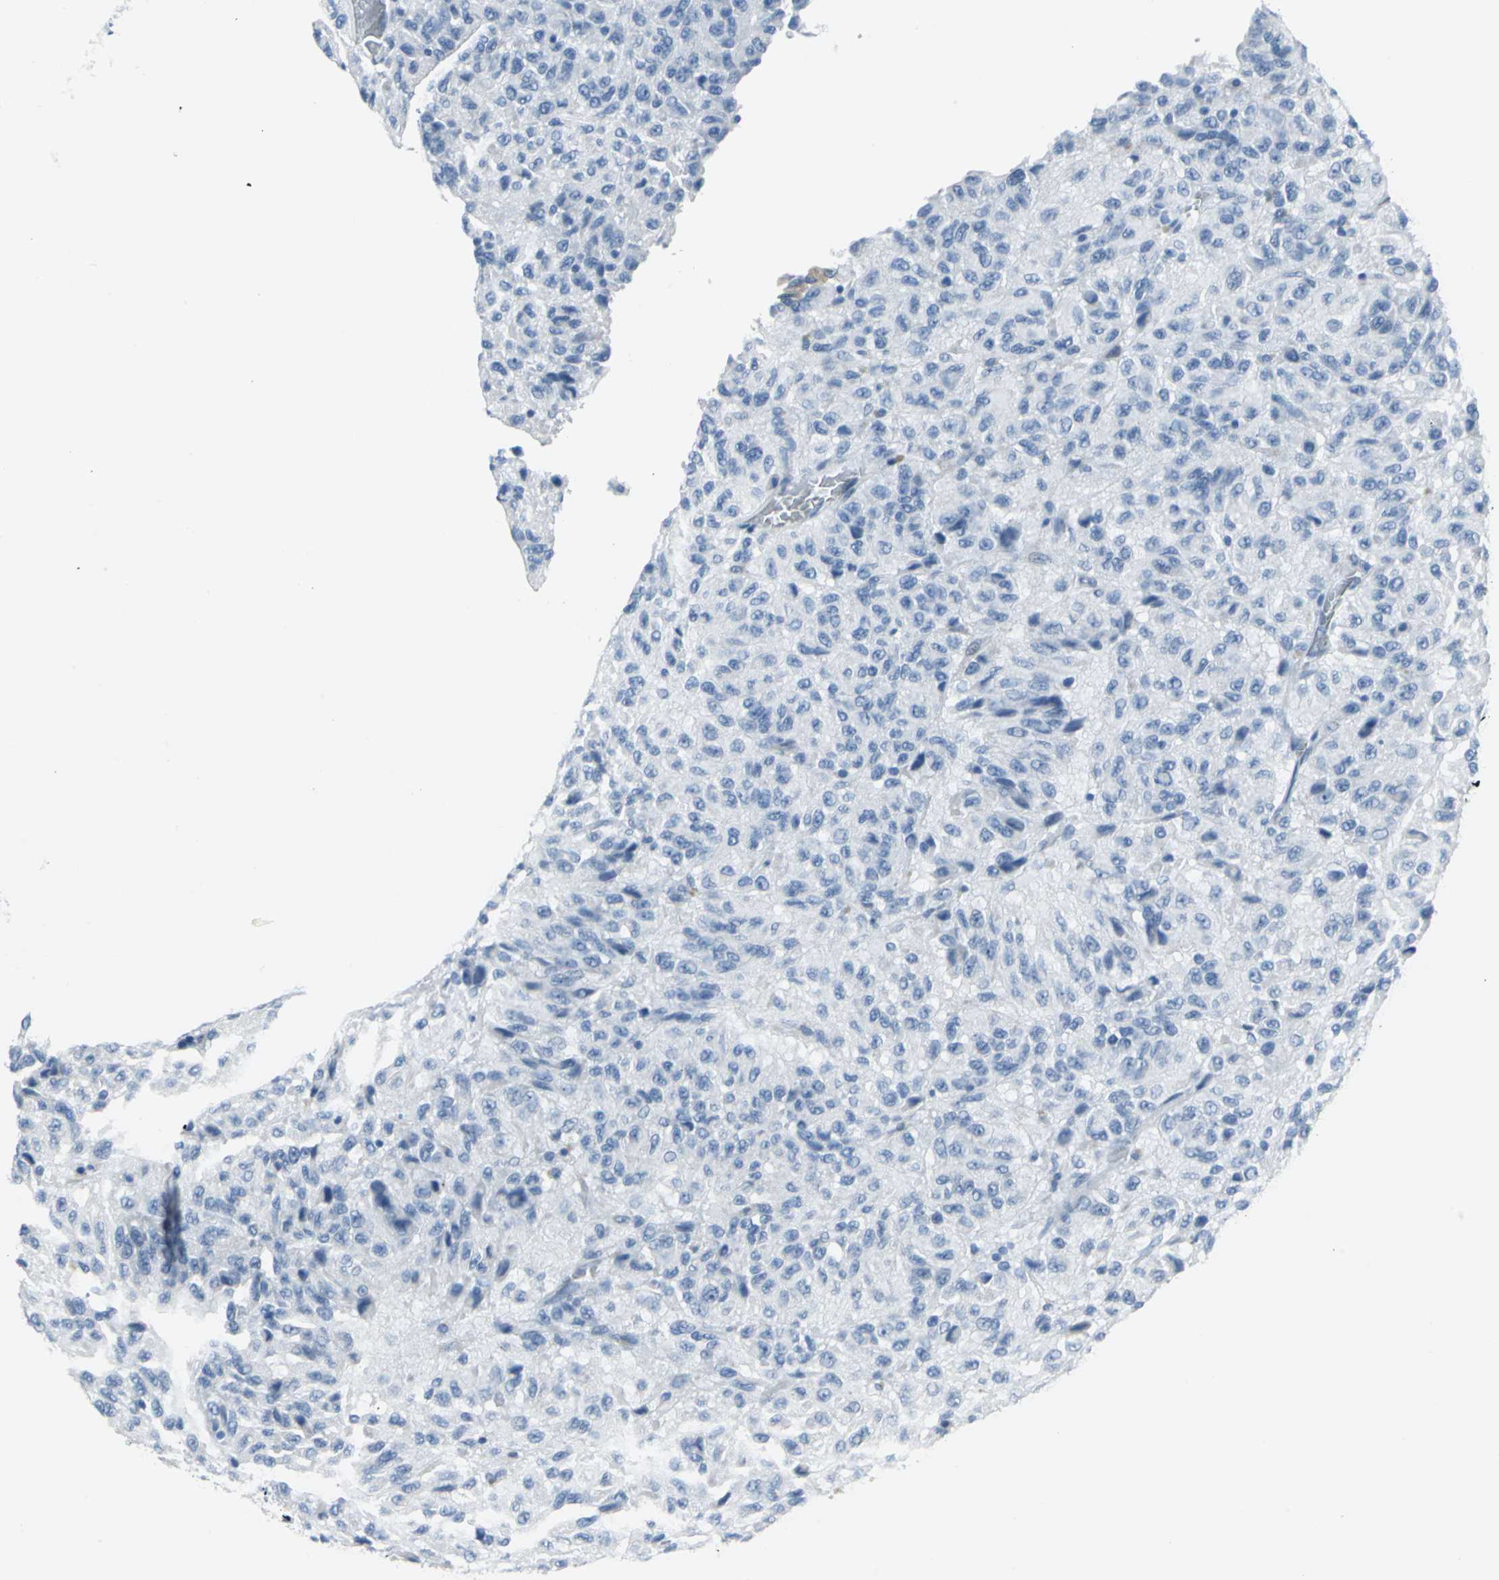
{"staining": {"intensity": "negative", "quantity": "none", "location": "none"}, "tissue": "melanoma", "cell_type": "Tumor cells", "image_type": "cancer", "snomed": [{"axis": "morphology", "description": "Malignant melanoma, Metastatic site"}, {"axis": "topography", "description": "Lung"}], "caption": "Tumor cells are negative for protein expression in human malignant melanoma (metastatic site).", "gene": "CYB5A", "patient": {"sex": "male", "age": 64}}